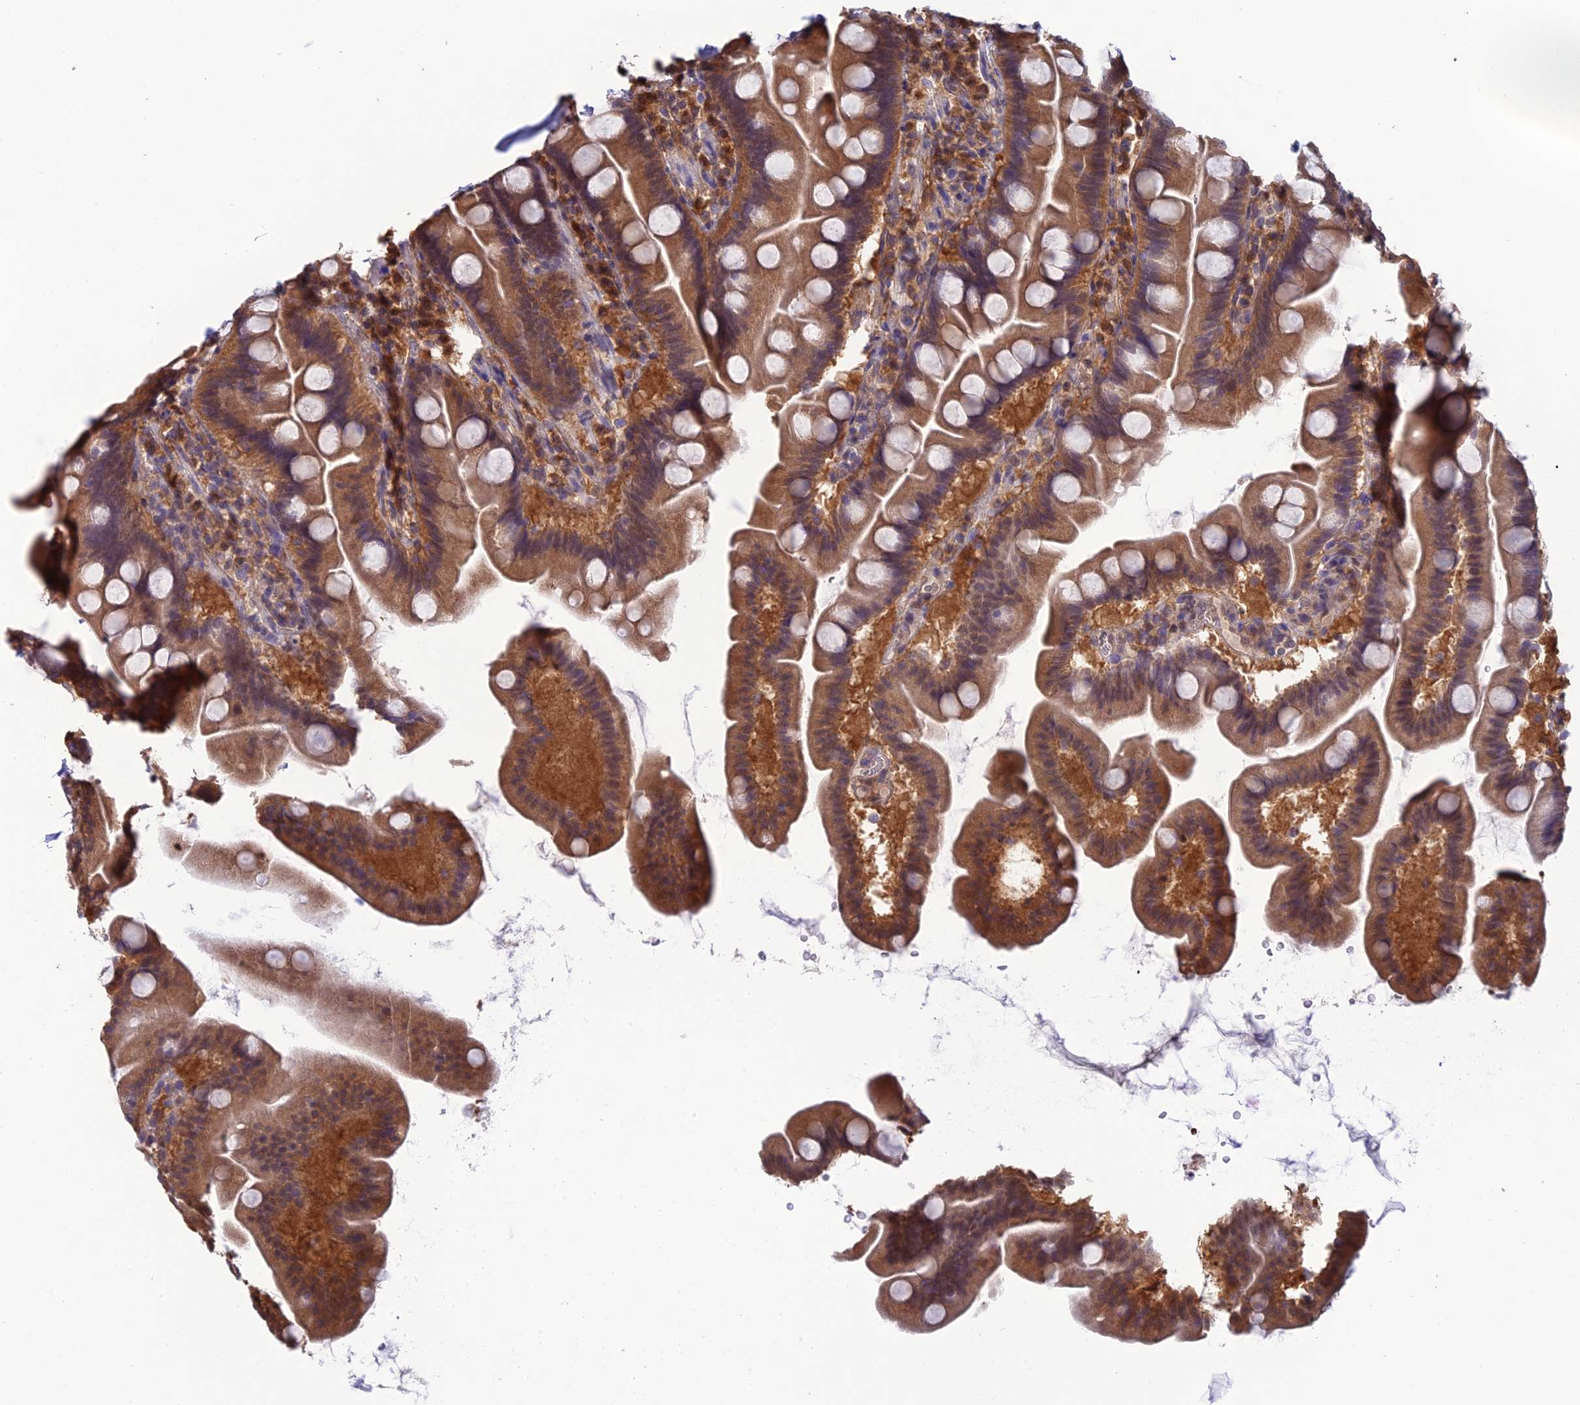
{"staining": {"intensity": "moderate", "quantity": "25%-75%", "location": "cytoplasmic/membranous"}, "tissue": "small intestine", "cell_type": "Glandular cells", "image_type": "normal", "snomed": [{"axis": "morphology", "description": "Normal tissue, NOS"}, {"axis": "topography", "description": "Small intestine"}], "caption": "DAB immunohistochemical staining of benign human small intestine exhibits moderate cytoplasmic/membranous protein staining in approximately 25%-75% of glandular cells. Nuclei are stained in blue.", "gene": "HINT1", "patient": {"sex": "female", "age": 68}}